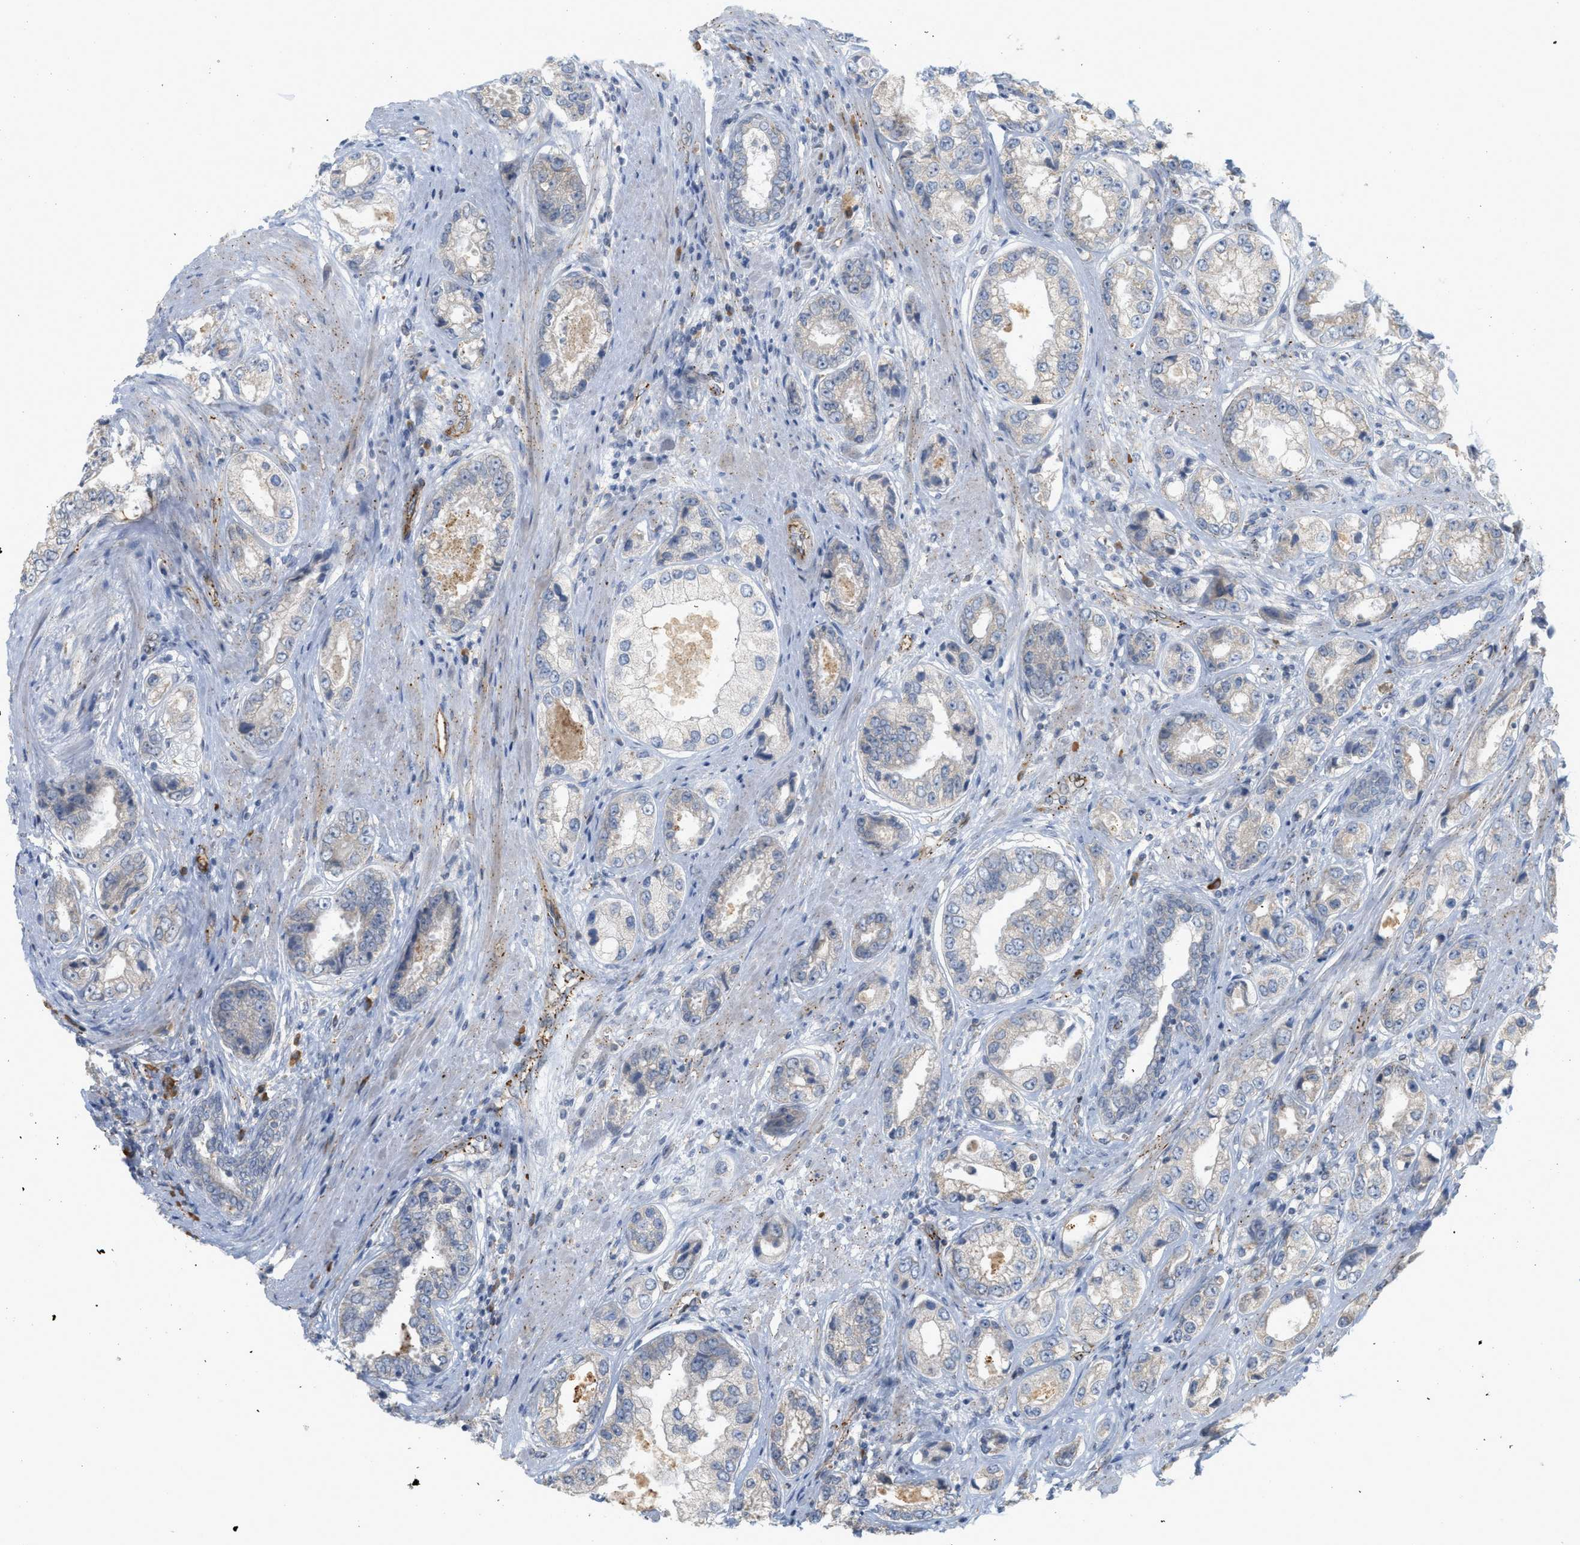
{"staining": {"intensity": "negative", "quantity": "none", "location": "none"}, "tissue": "prostate cancer", "cell_type": "Tumor cells", "image_type": "cancer", "snomed": [{"axis": "morphology", "description": "Adenocarcinoma, High grade"}, {"axis": "topography", "description": "Prostate"}], "caption": "The photomicrograph demonstrates no significant staining in tumor cells of prostate cancer. Brightfield microscopy of IHC stained with DAB (brown) and hematoxylin (blue), captured at high magnification.", "gene": "SVOP", "patient": {"sex": "male", "age": 61}}